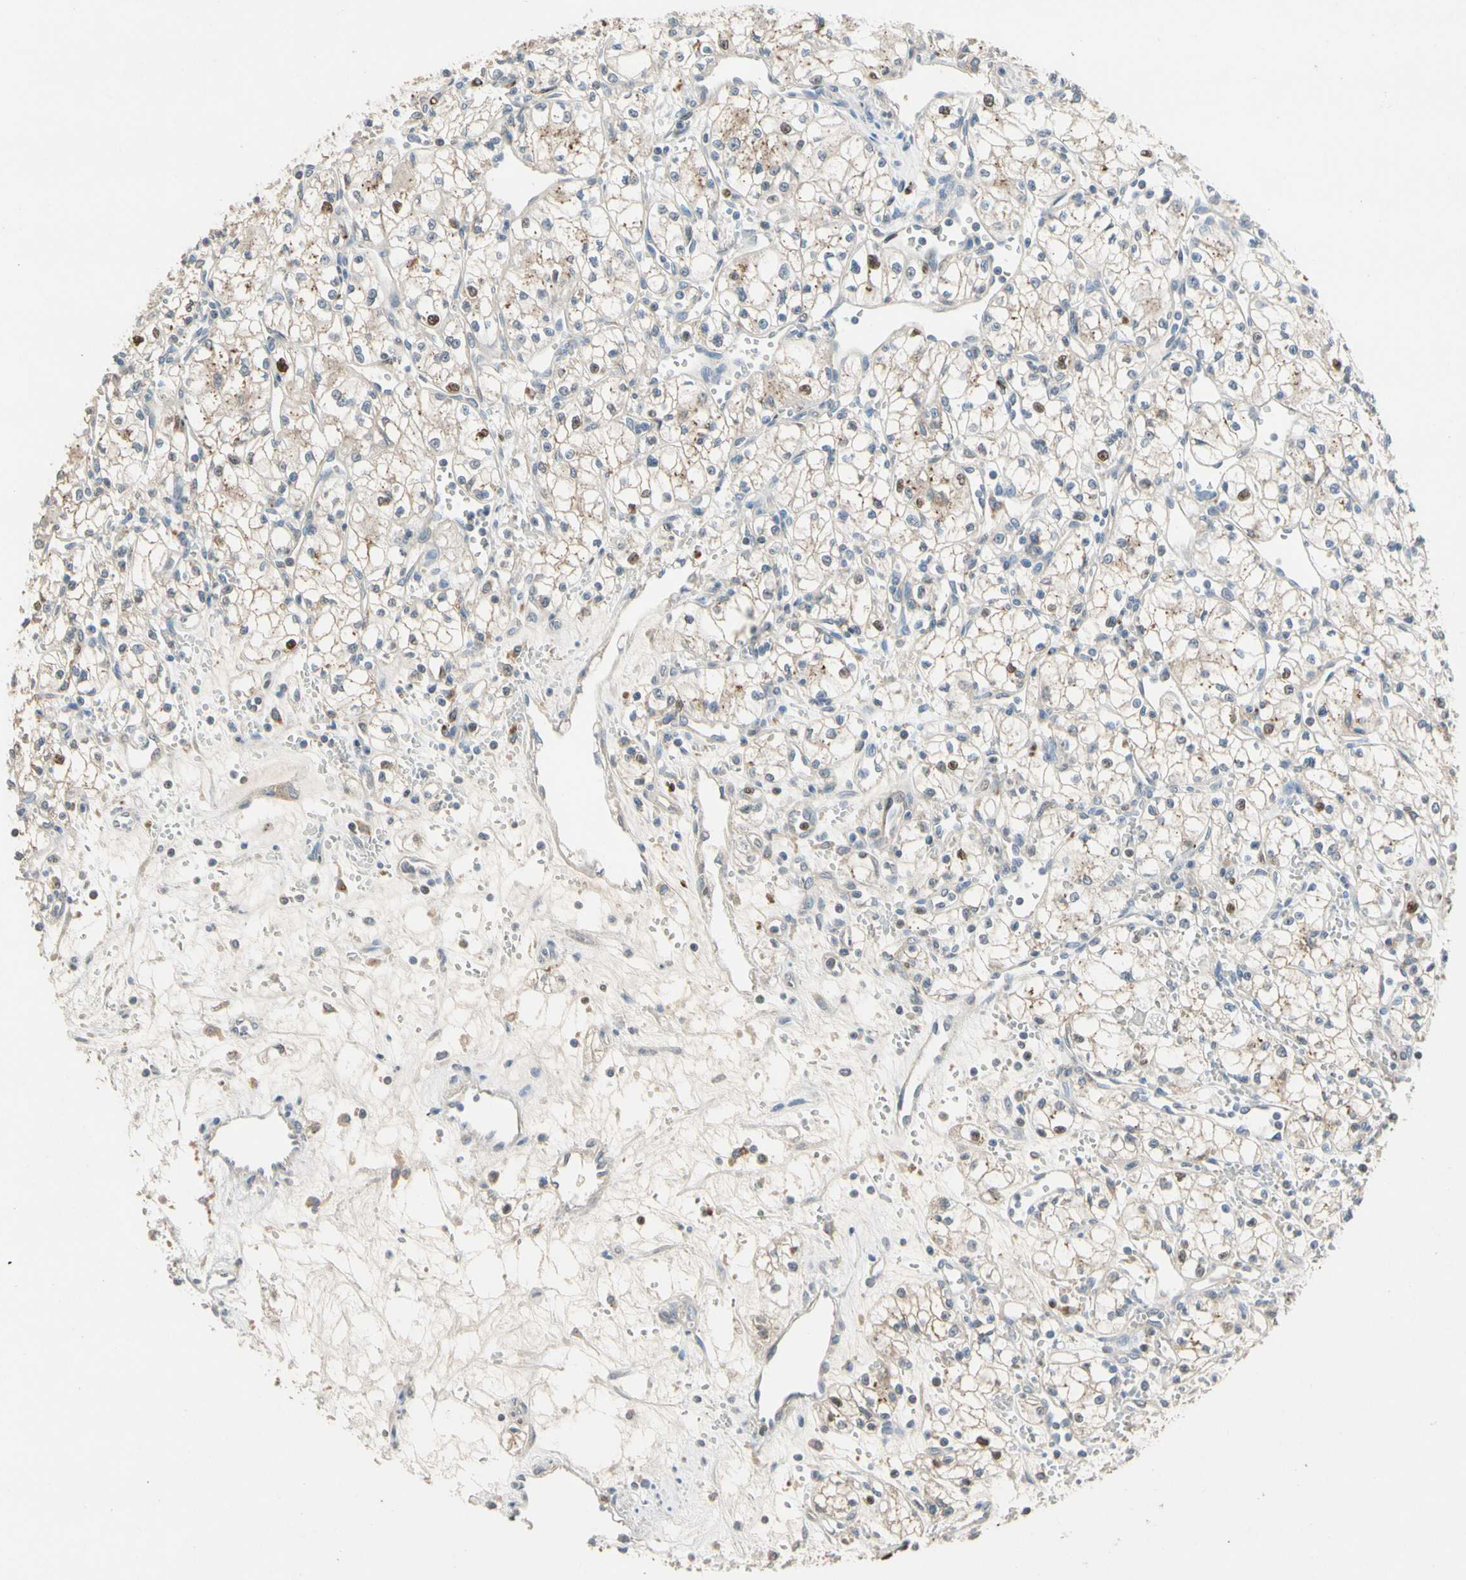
{"staining": {"intensity": "moderate", "quantity": "<25%", "location": "cytoplasmic/membranous,nuclear"}, "tissue": "renal cancer", "cell_type": "Tumor cells", "image_type": "cancer", "snomed": [{"axis": "morphology", "description": "Normal tissue, NOS"}, {"axis": "morphology", "description": "Adenocarcinoma, NOS"}, {"axis": "topography", "description": "Kidney"}], "caption": "Adenocarcinoma (renal) was stained to show a protein in brown. There is low levels of moderate cytoplasmic/membranous and nuclear expression in approximately <25% of tumor cells. Nuclei are stained in blue.", "gene": "ZKSCAN4", "patient": {"sex": "male", "age": 59}}